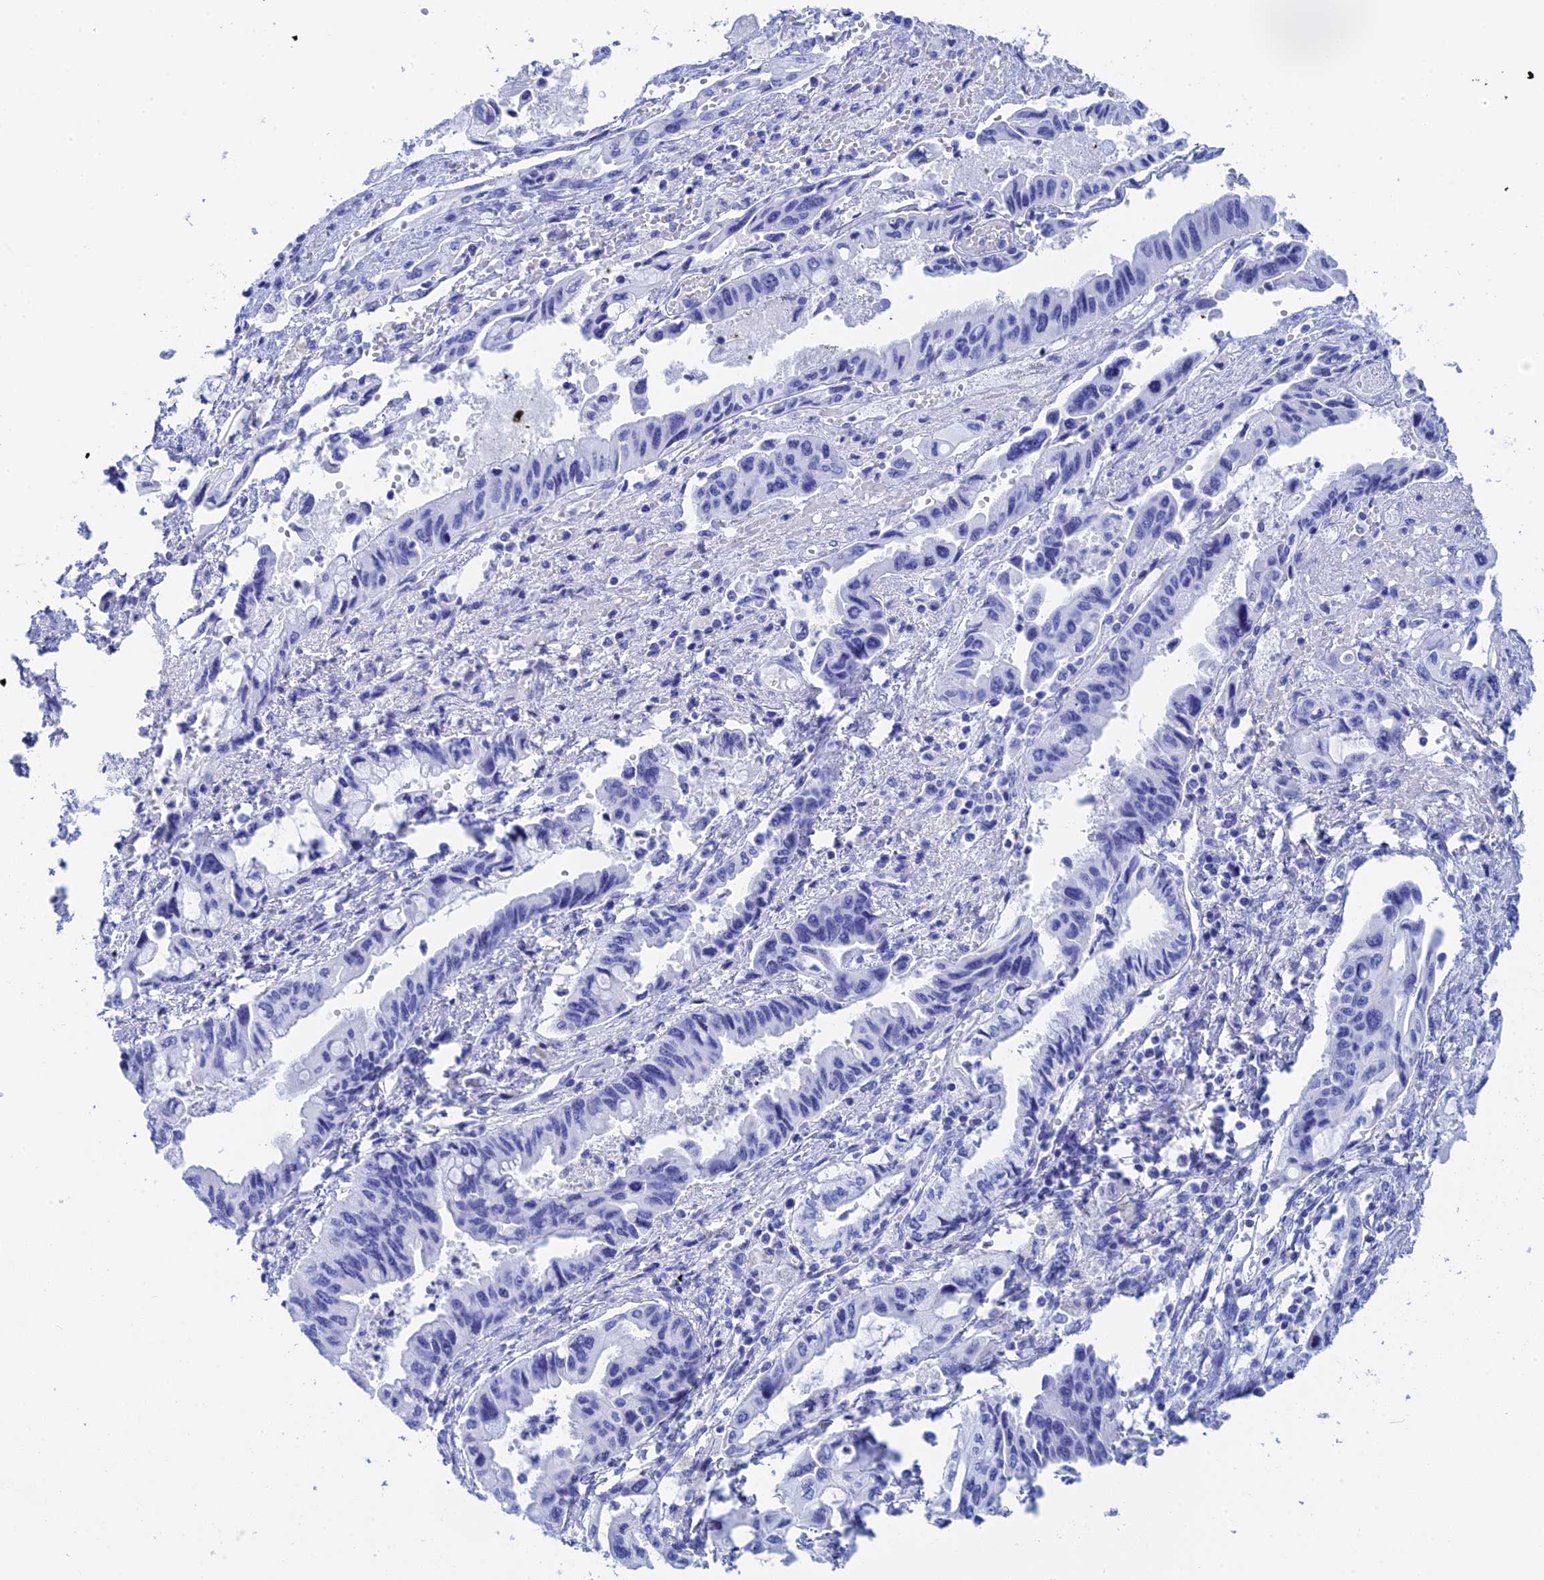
{"staining": {"intensity": "negative", "quantity": "none", "location": "none"}, "tissue": "pancreatic cancer", "cell_type": "Tumor cells", "image_type": "cancer", "snomed": [{"axis": "morphology", "description": "Adenocarcinoma, NOS"}, {"axis": "topography", "description": "Pancreas"}], "caption": "Image shows no protein expression in tumor cells of pancreatic adenocarcinoma tissue.", "gene": "TEX101", "patient": {"sex": "female", "age": 50}}